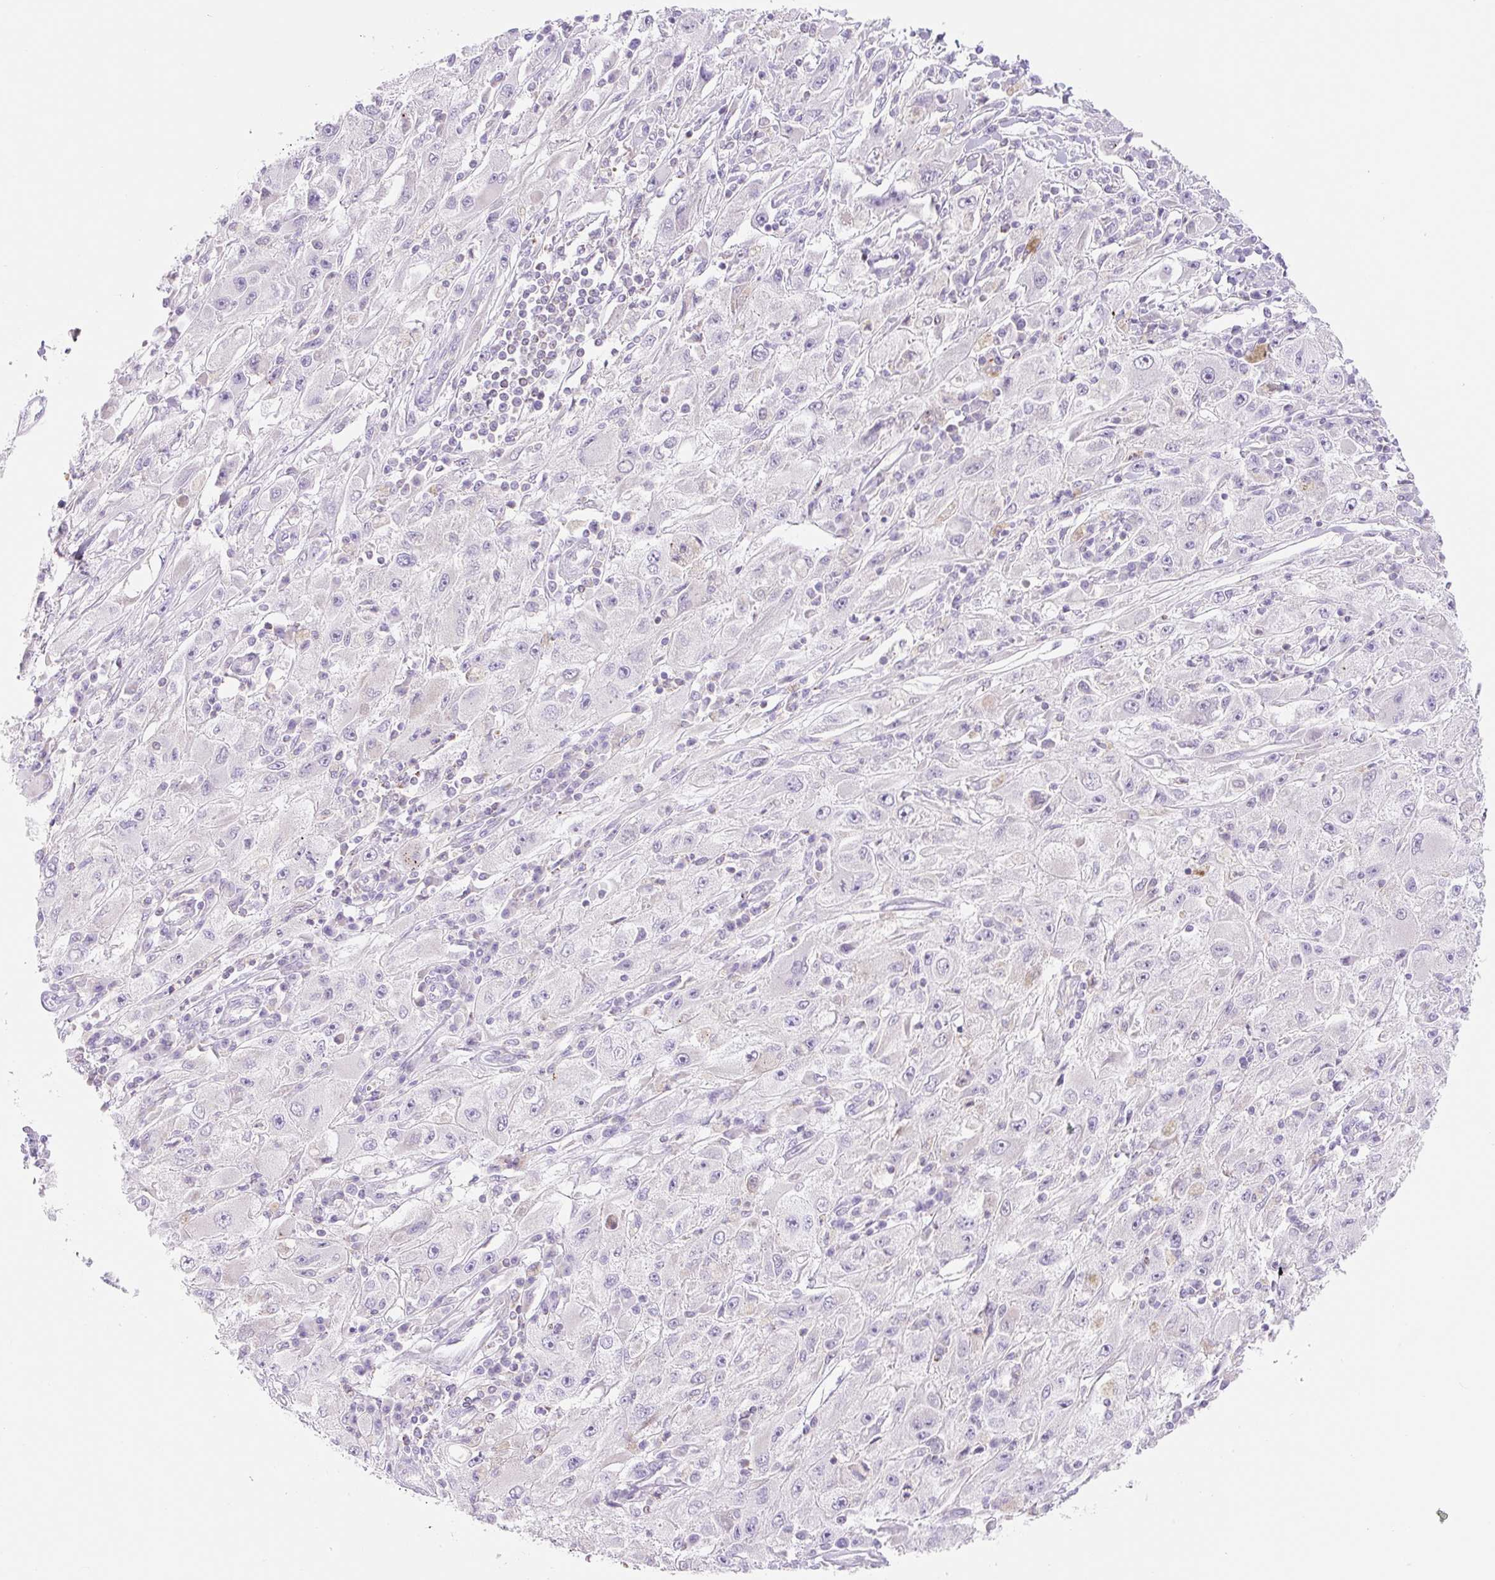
{"staining": {"intensity": "negative", "quantity": "none", "location": "none"}, "tissue": "melanoma", "cell_type": "Tumor cells", "image_type": "cancer", "snomed": [{"axis": "morphology", "description": "Malignant melanoma, Metastatic site"}, {"axis": "topography", "description": "Skin"}], "caption": "Tumor cells show no significant protein expression in malignant melanoma (metastatic site). Brightfield microscopy of immunohistochemistry (IHC) stained with DAB (3,3'-diaminobenzidine) (brown) and hematoxylin (blue), captured at high magnification.", "gene": "FOCAD", "patient": {"sex": "male", "age": 53}}